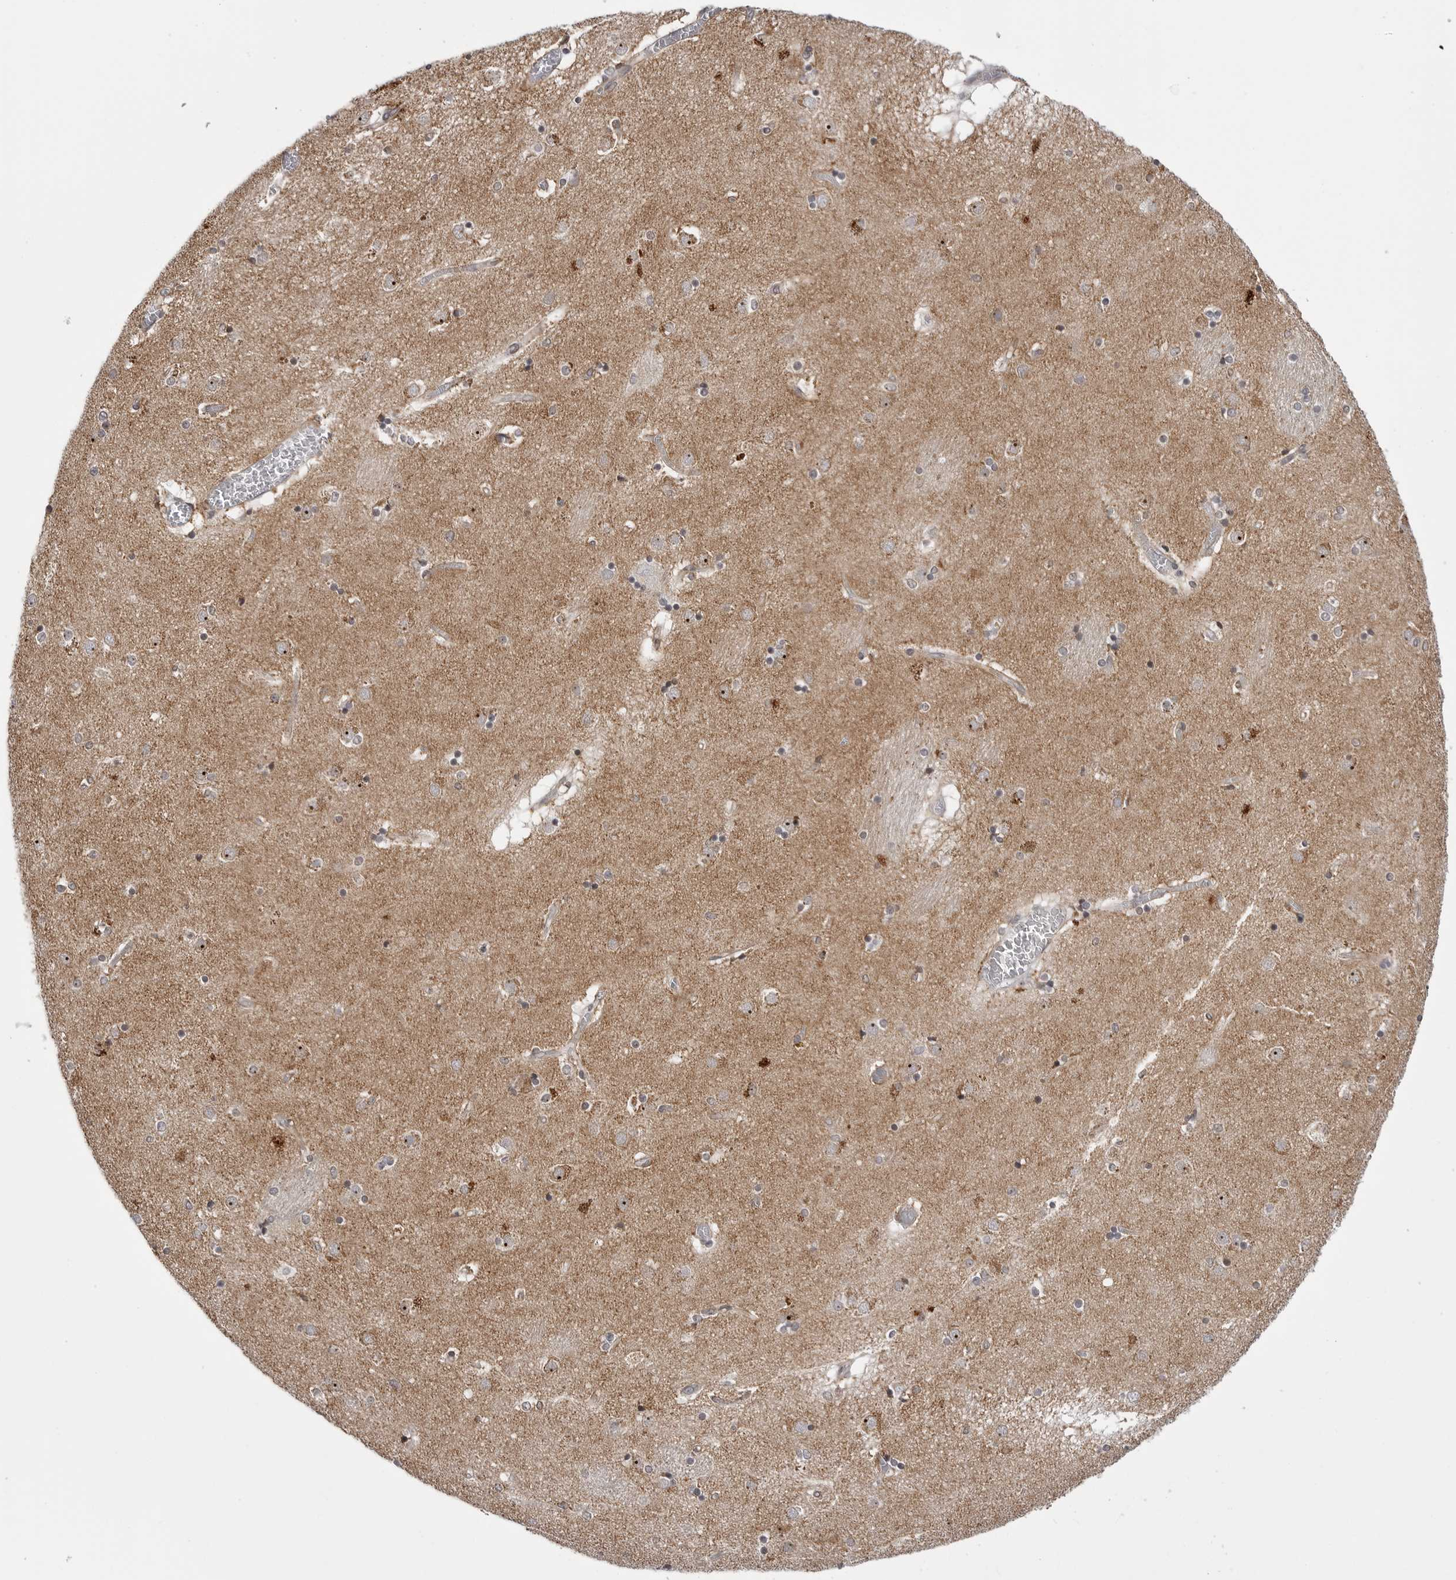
{"staining": {"intensity": "moderate", "quantity": ">75%", "location": "cytoplasmic/membranous"}, "tissue": "caudate", "cell_type": "Glial cells", "image_type": "normal", "snomed": [{"axis": "morphology", "description": "Normal tissue, NOS"}, {"axis": "topography", "description": "Lateral ventricle wall"}], "caption": "Caudate stained with DAB immunohistochemistry (IHC) displays medium levels of moderate cytoplasmic/membranous positivity in approximately >75% of glial cells. The protein of interest is shown in brown color, while the nuclei are stained blue.", "gene": "CDK20", "patient": {"sex": "male", "age": 70}}